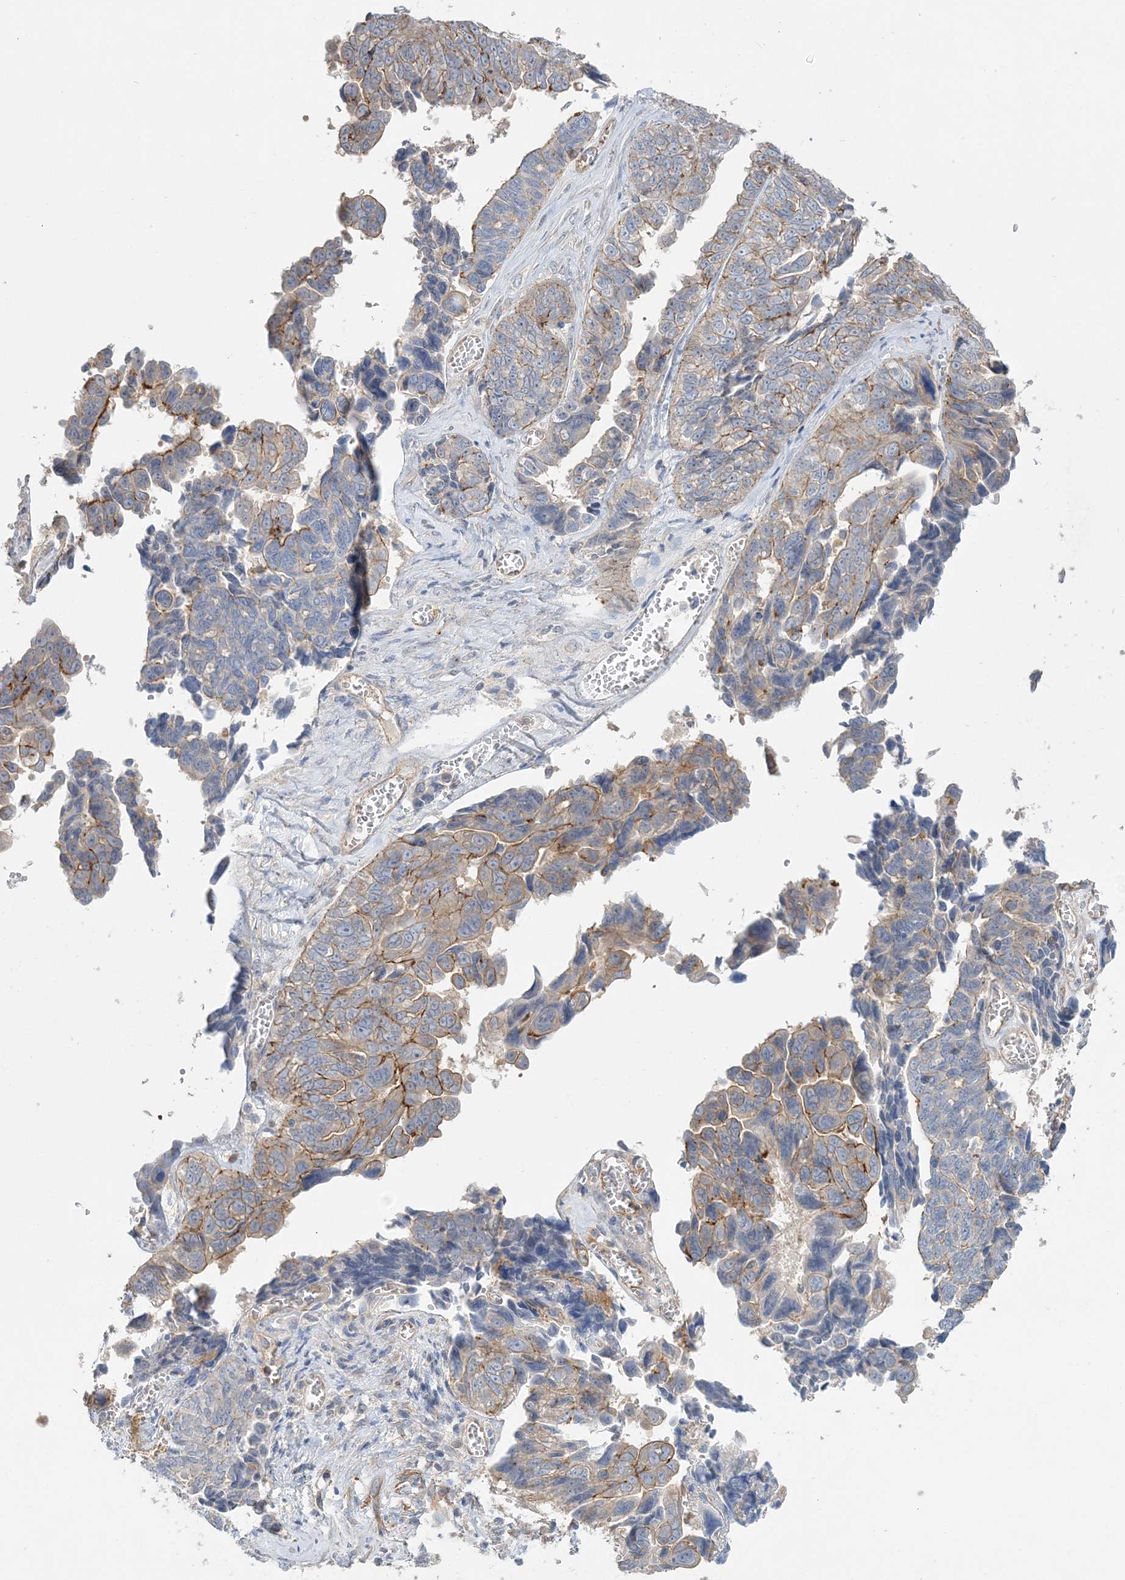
{"staining": {"intensity": "moderate", "quantity": "<25%", "location": "cytoplasmic/membranous"}, "tissue": "ovarian cancer", "cell_type": "Tumor cells", "image_type": "cancer", "snomed": [{"axis": "morphology", "description": "Cystadenocarcinoma, serous, NOS"}, {"axis": "topography", "description": "Ovary"}], "caption": "An image showing moderate cytoplasmic/membranous positivity in approximately <25% of tumor cells in ovarian cancer (serous cystadenocarcinoma), as visualized by brown immunohistochemical staining.", "gene": "PIGC", "patient": {"sex": "female", "age": 79}}